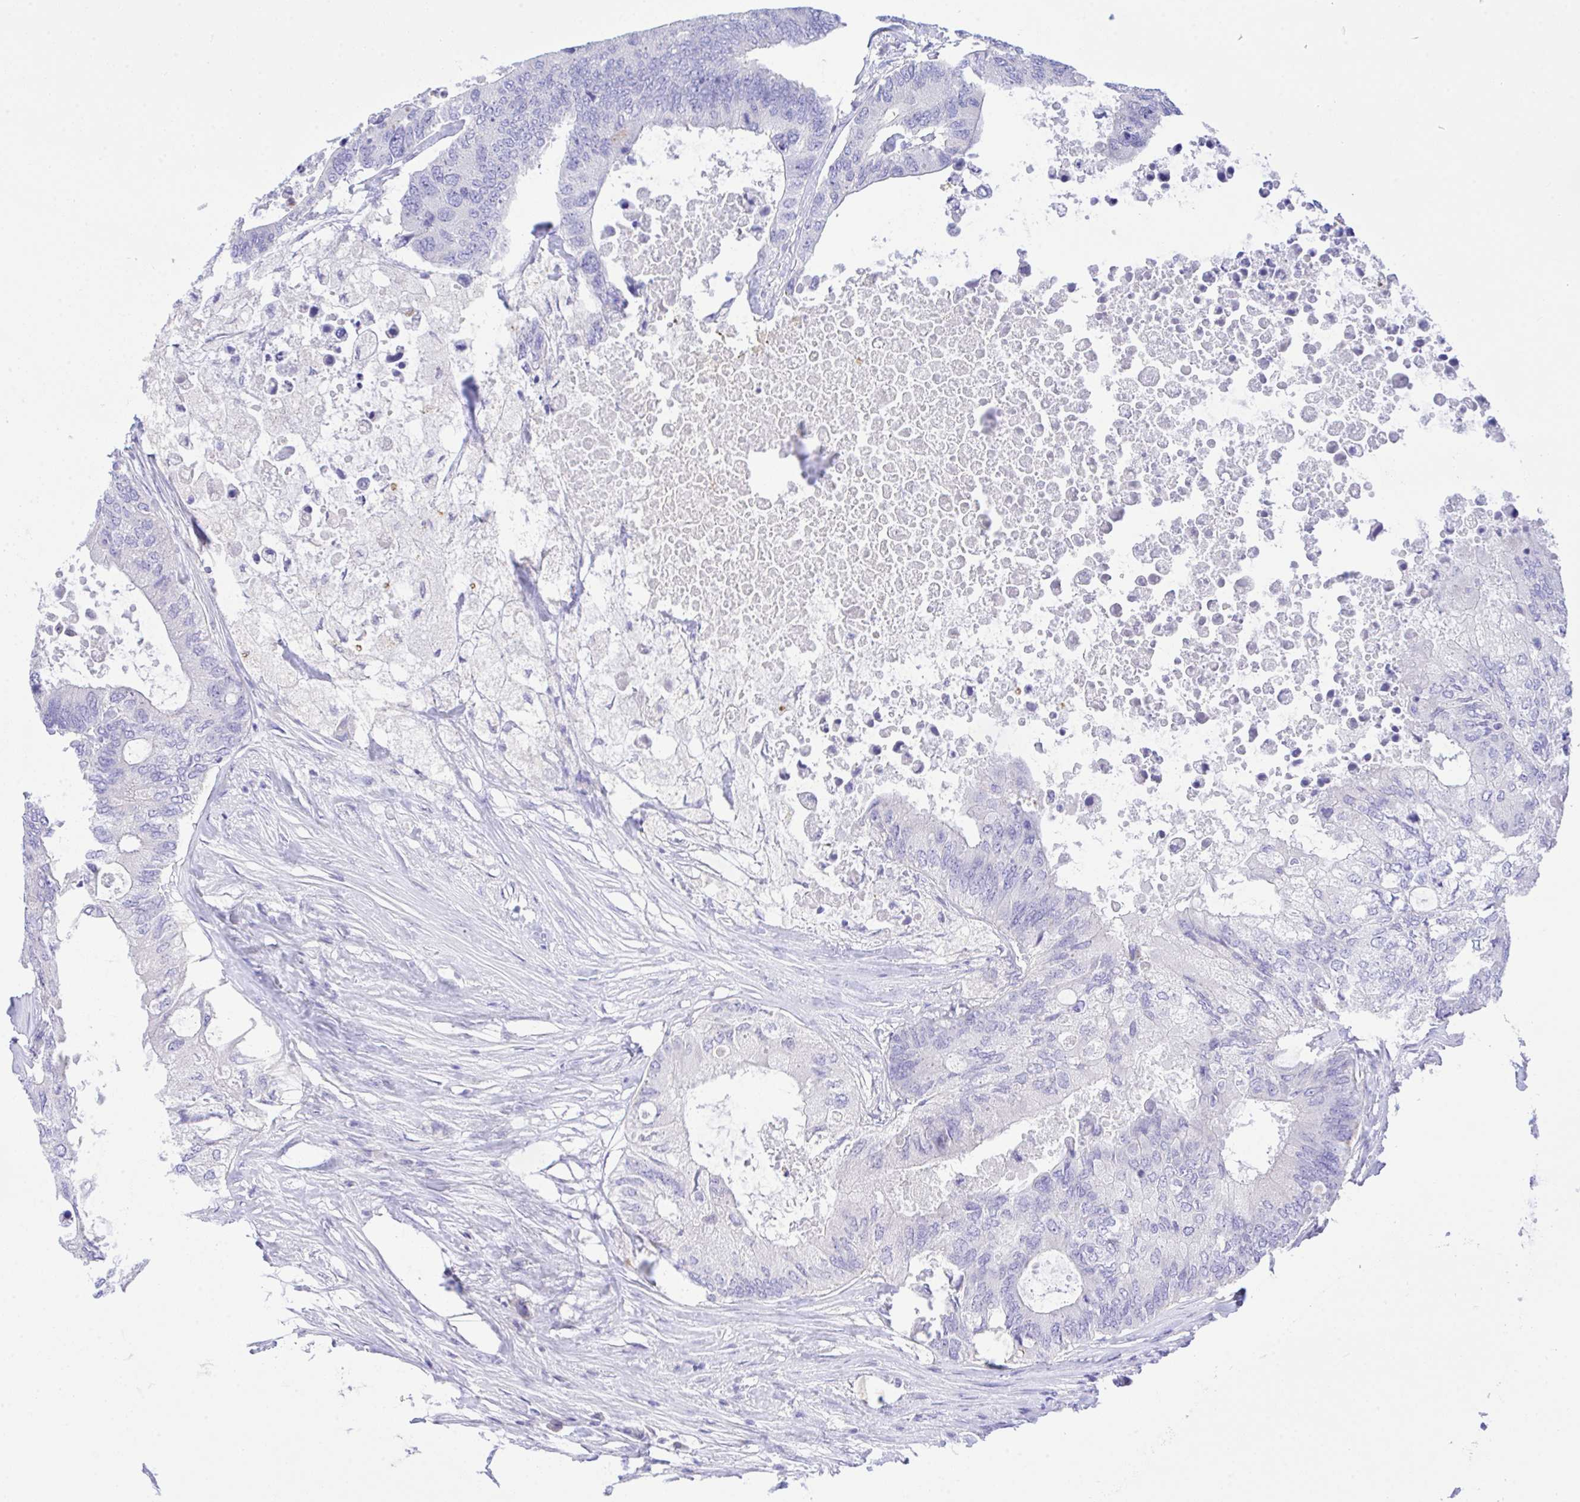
{"staining": {"intensity": "negative", "quantity": "none", "location": "none"}, "tissue": "colorectal cancer", "cell_type": "Tumor cells", "image_type": "cancer", "snomed": [{"axis": "morphology", "description": "Adenocarcinoma, NOS"}, {"axis": "topography", "description": "Colon"}], "caption": "Immunohistochemistry (IHC) of human colorectal cancer exhibits no positivity in tumor cells.", "gene": "ZNF221", "patient": {"sex": "male", "age": 71}}